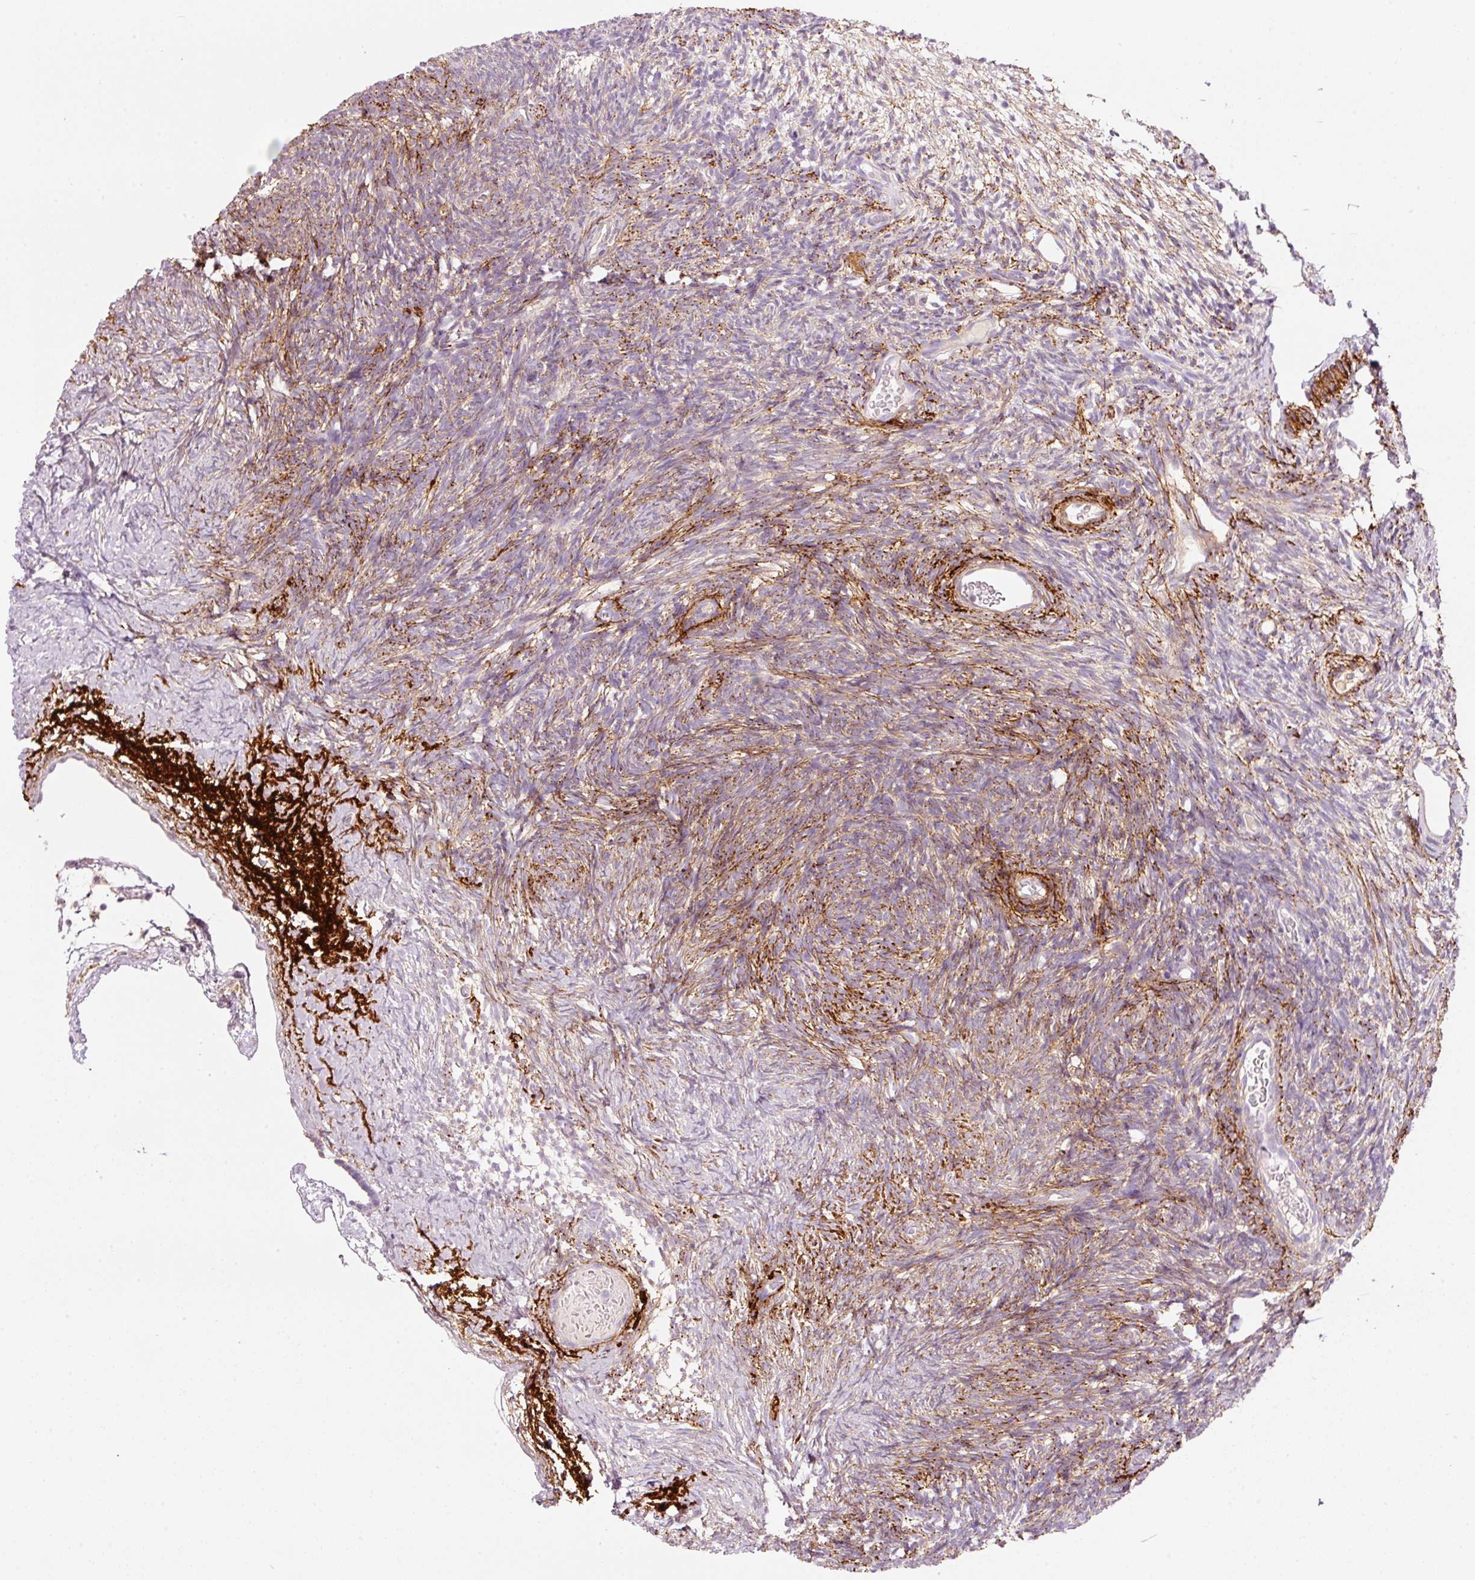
{"staining": {"intensity": "negative", "quantity": "none", "location": "none"}, "tissue": "ovary", "cell_type": "Follicle cells", "image_type": "normal", "snomed": [{"axis": "morphology", "description": "Normal tissue, NOS"}, {"axis": "topography", "description": "Ovary"}], "caption": "Micrograph shows no protein positivity in follicle cells of unremarkable ovary.", "gene": "MFAP4", "patient": {"sex": "female", "age": 39}}